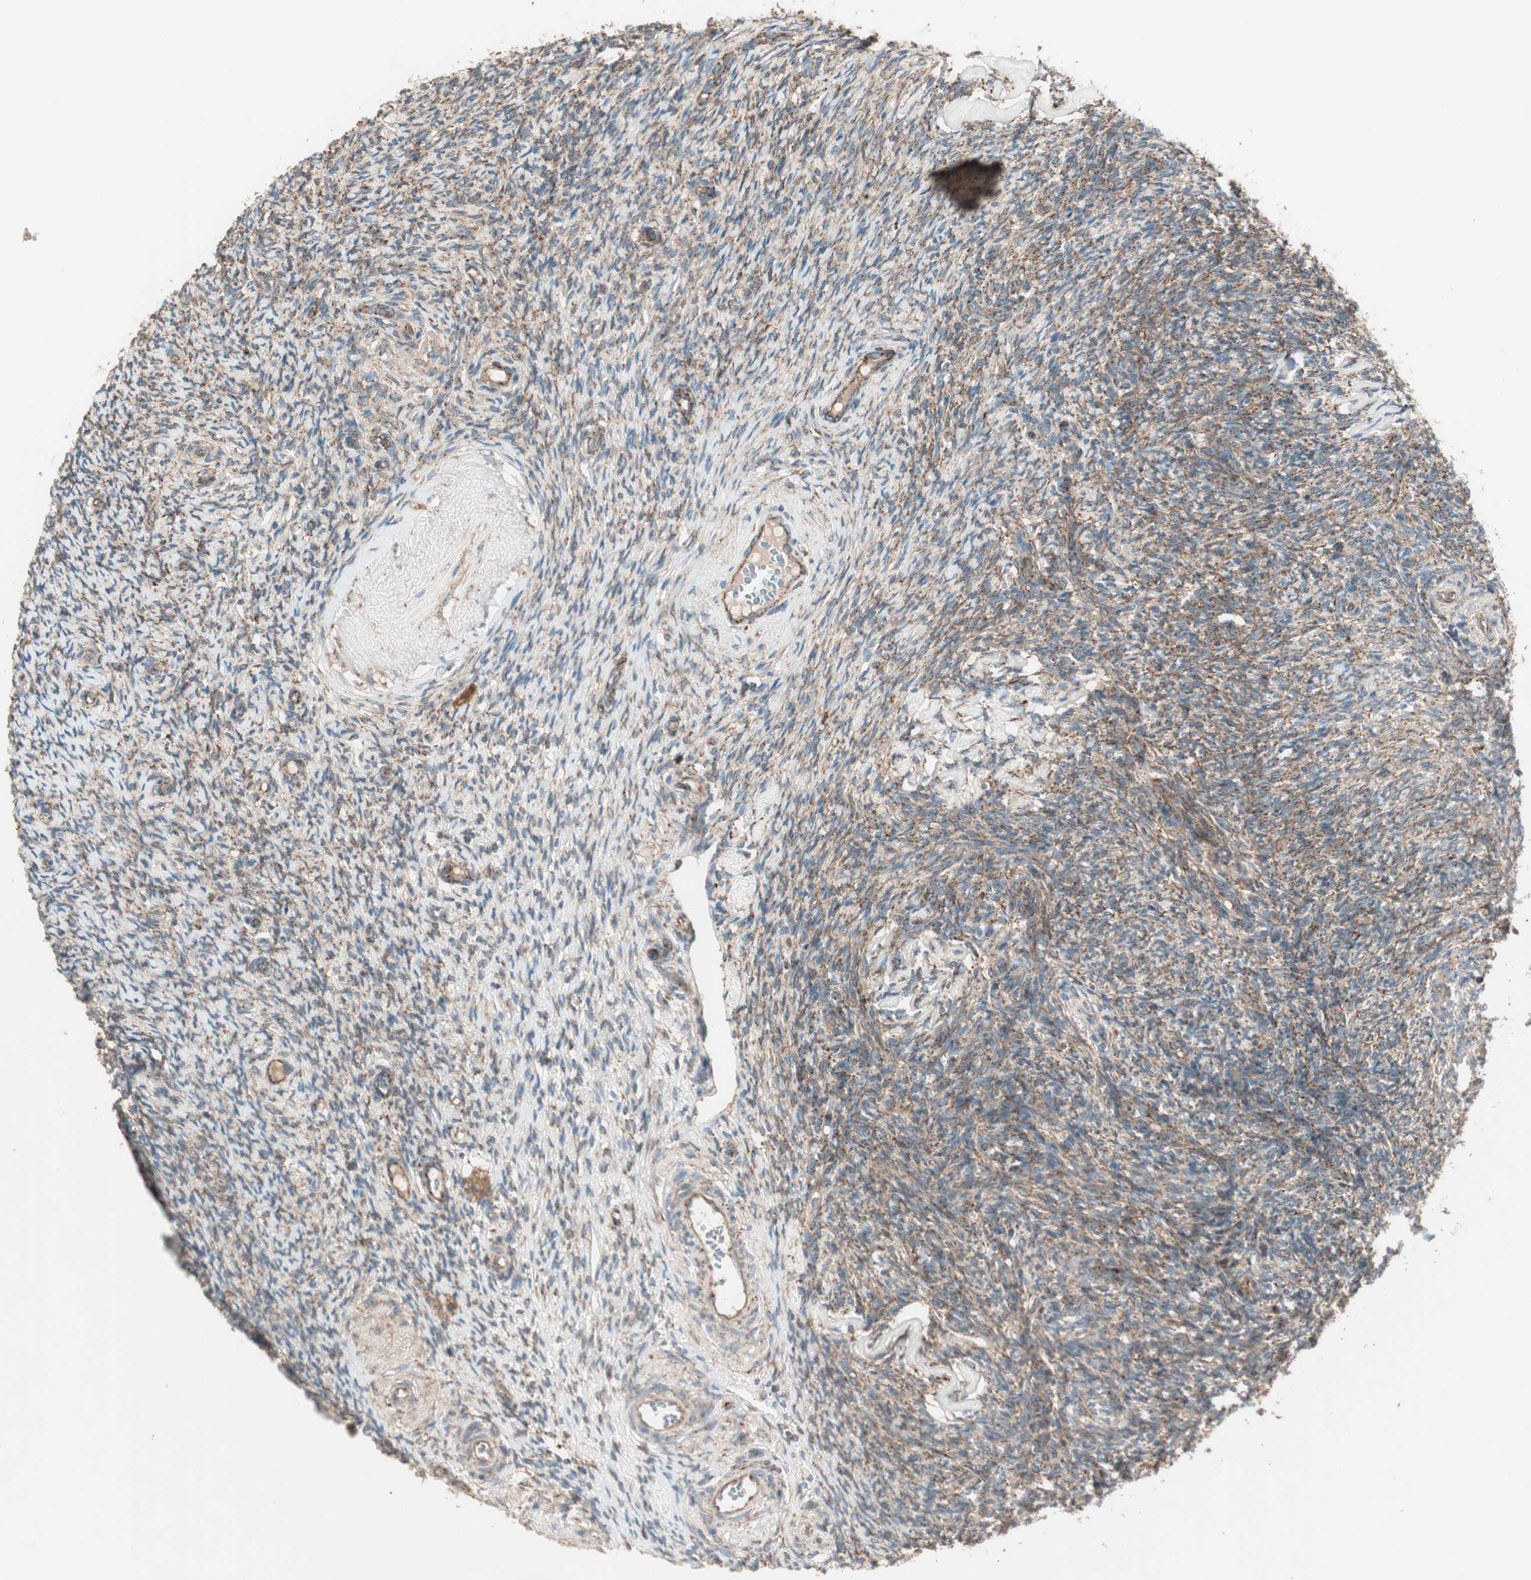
{"staining": {"intensity": "moderate", "quantity": ">75%", "location": "cytoplasmic/membranous"}, "tissue": "ovary", "cell_type": "Ovarian stroma cells", "image_type": "normal", "snomed": [{"axis": "morphology", "description": "Normal tissue, NOS"}, {"axis": "topography", "description": "Ovary"}], "caption": "Protein staining by immunohistochemistry demonstrates moderate cytoplasmic/membranous staining in about >75% of ovarian stroma cells in normal ovary.", "gene": "CHADL", "patient": {"sex": "female", "age": 60}}